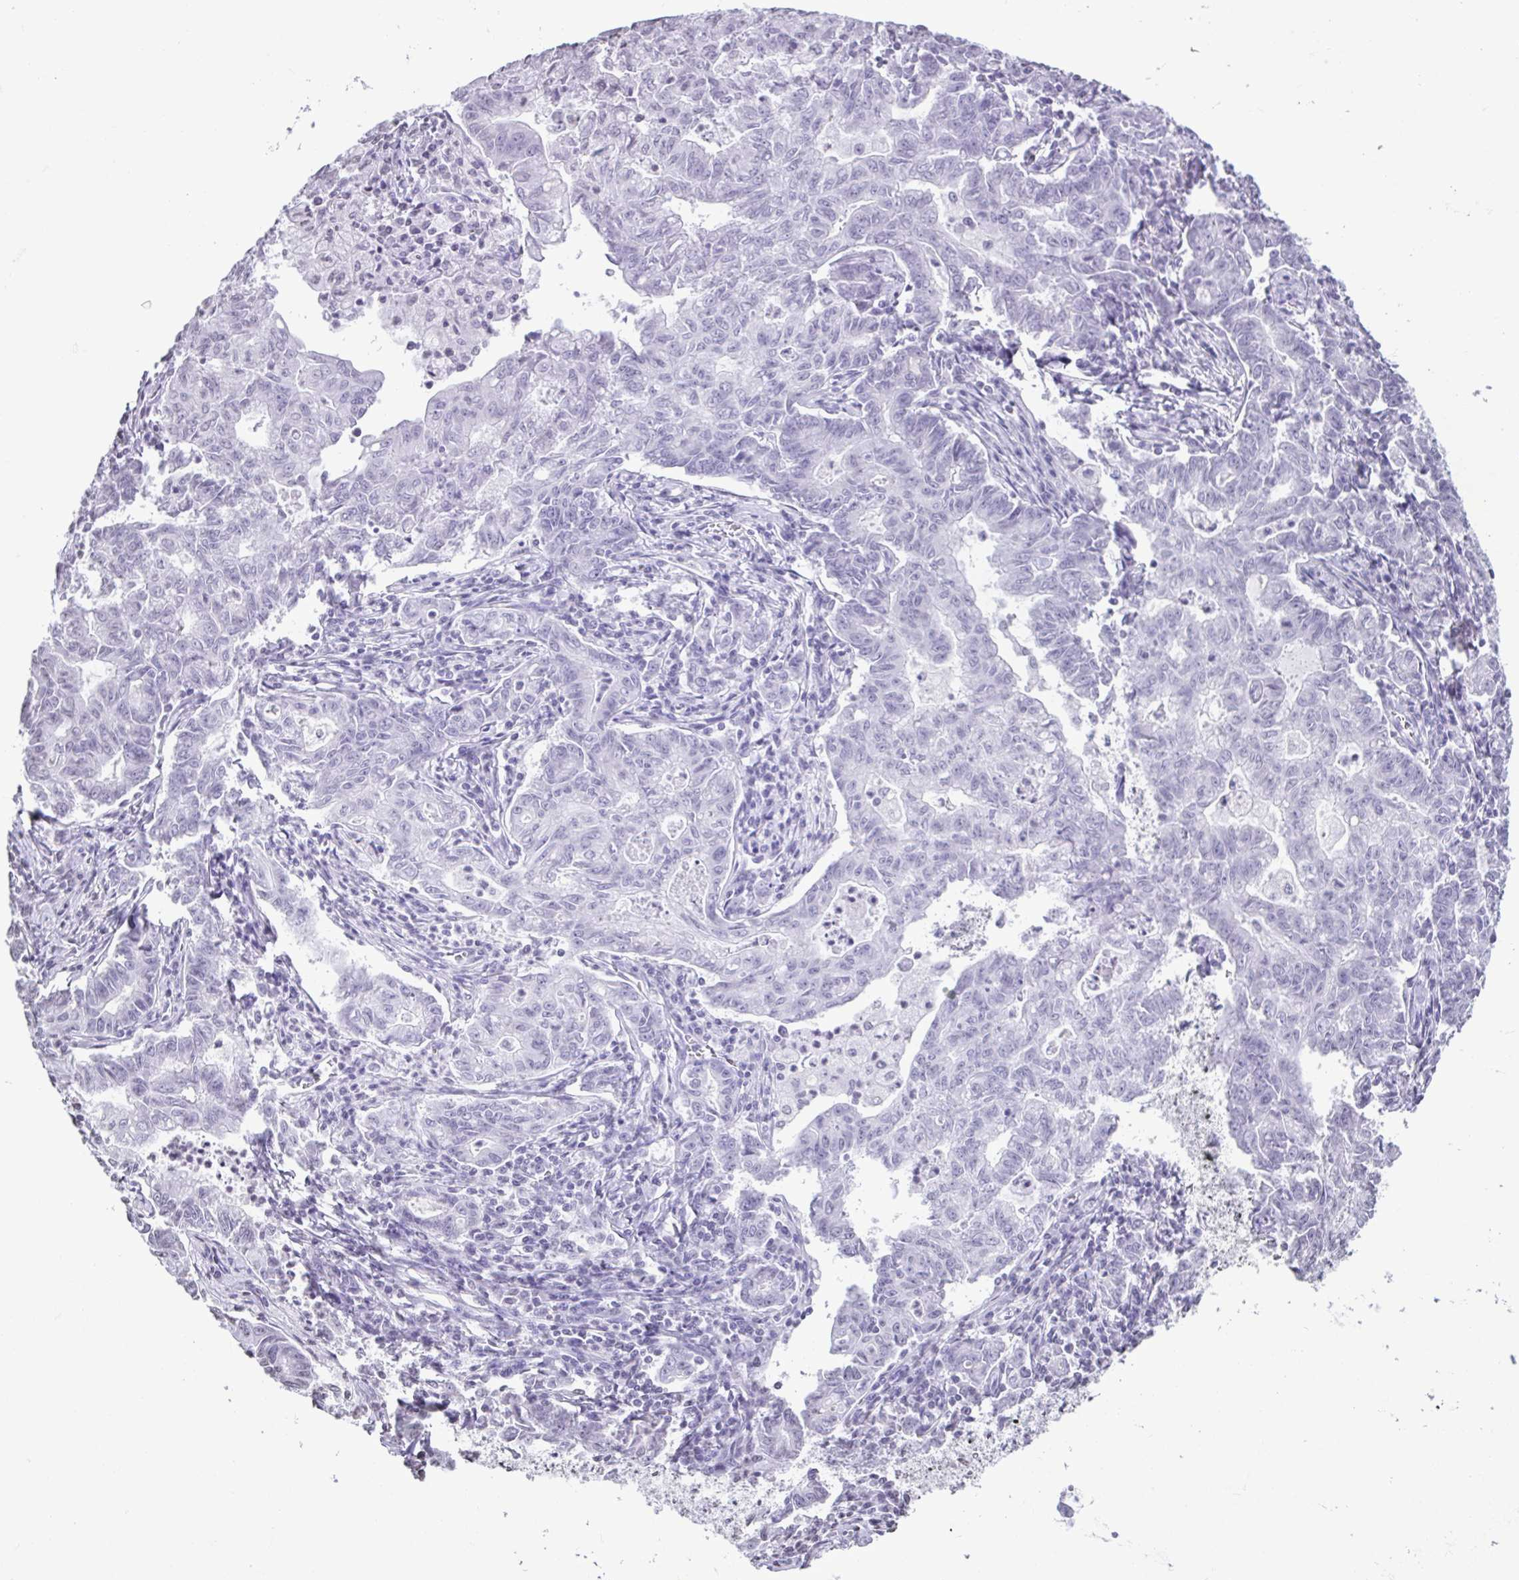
{"staining": {"intensity": "negative", "quantity": "none", "location": "none"}, "tissue": "stomach cancer", "cell_type": "Tumor cells", "image_type": "cancer", "snomed": [{"axis": "morphology", "description": "Adenocarcinoma, NOS"}, {"axis": "topography", "description": "Stomach, upper"}], "caption": "Adenocarcinoma (stomach) was stained to show a protein in brown. There is no significant positivity in tumor cells.", "gene": "VCY1B", "patient": {"sex": "female", "age": 79}}